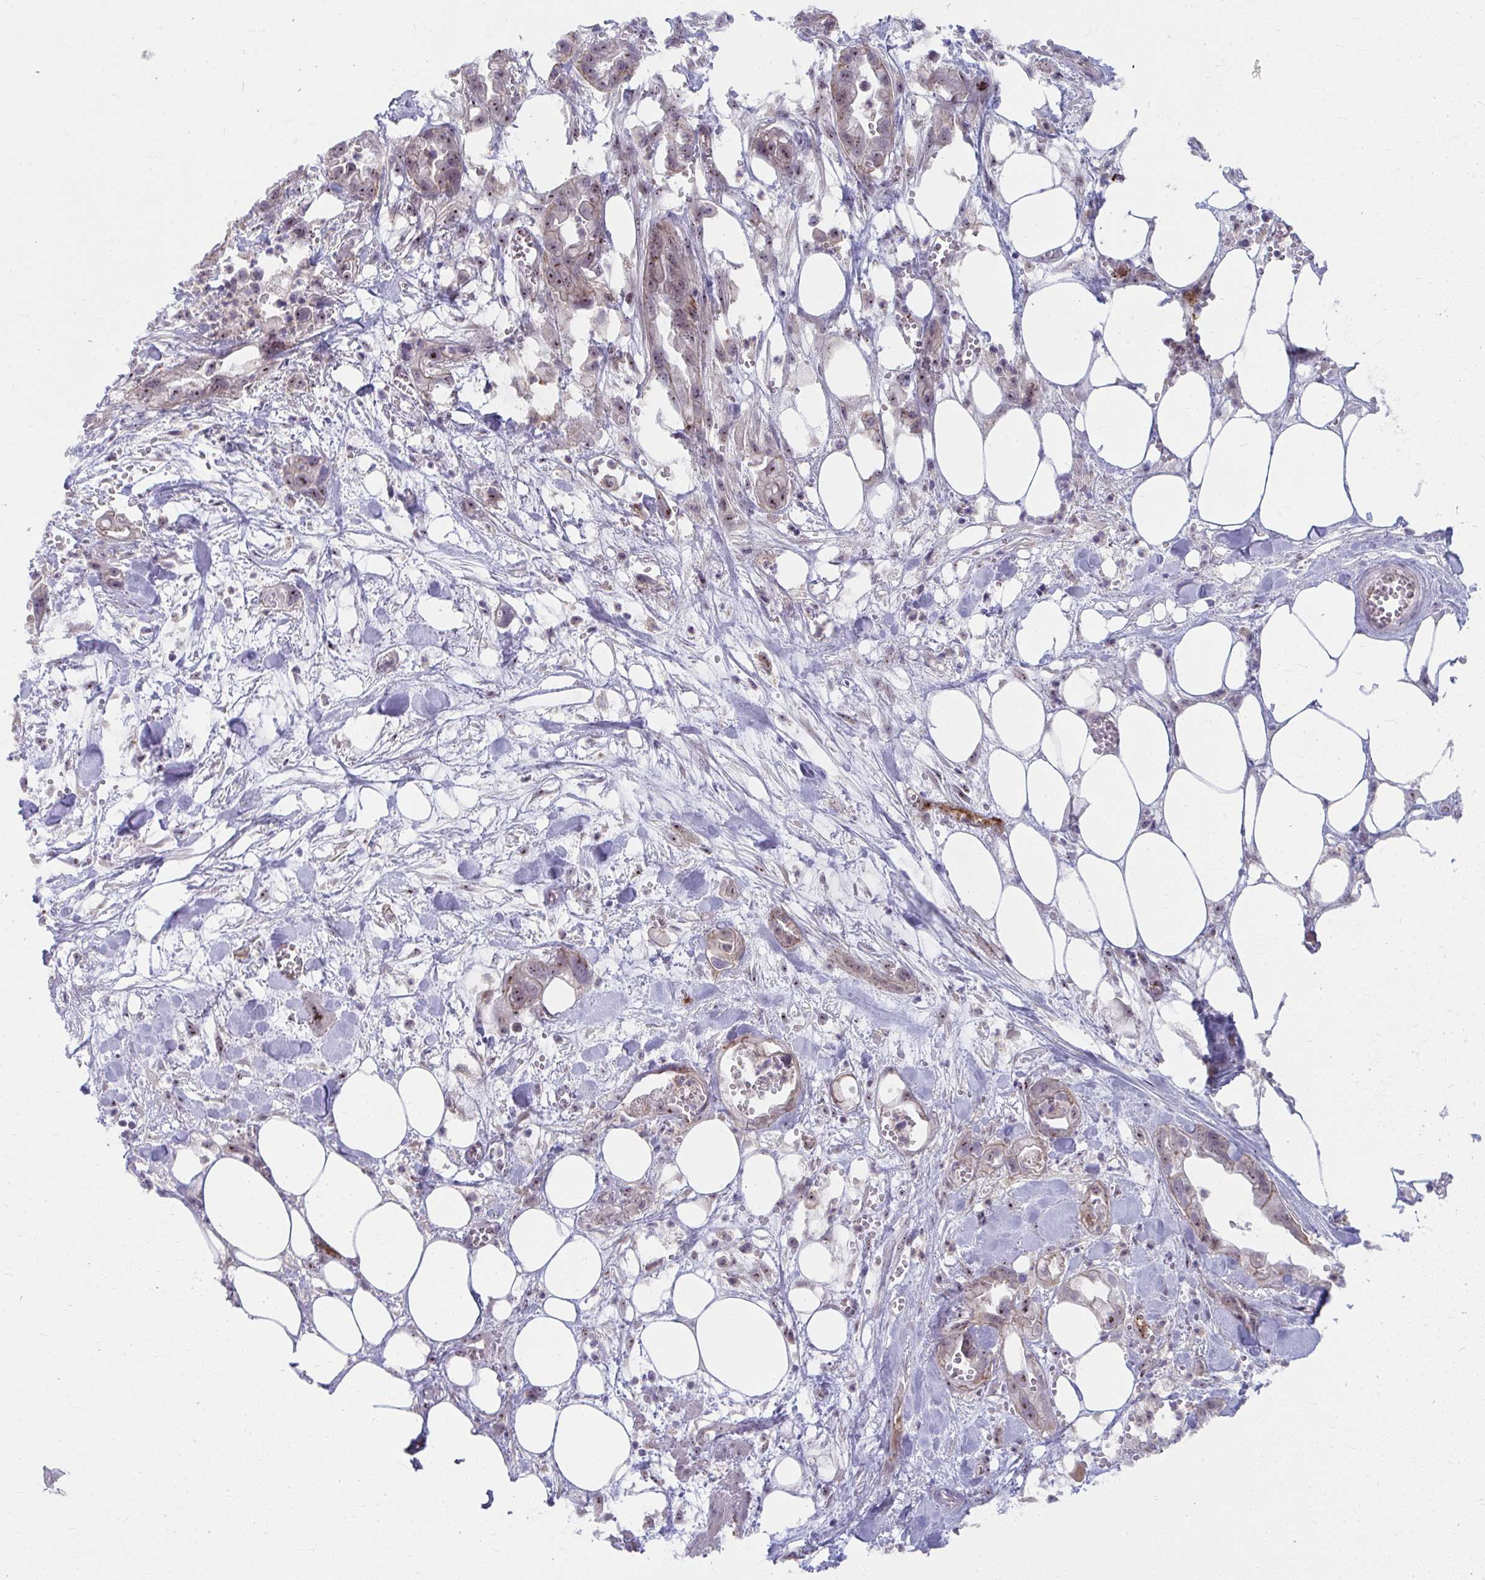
{"staining": {"intensity": "weak", "quantity": ">75%", "location": "nuclear"}, "tissue": "pancreatic cancer", "cell_type": "Tumor cells", "image_type": "cancer", "snomed": [{"axis": "morphology", "description": "Adenocarcinoma, NOS"}, {"axis": "topography", "description": "Pancreas"}], "caption": "Human adenocarcinoma (pancreatic) stained for a protein (brown) exhibits weak nuclear positive expression in approximately >75% of tumor cells.", "gene": "MUS81", "patient": {"sex": "female", "age": 73}}